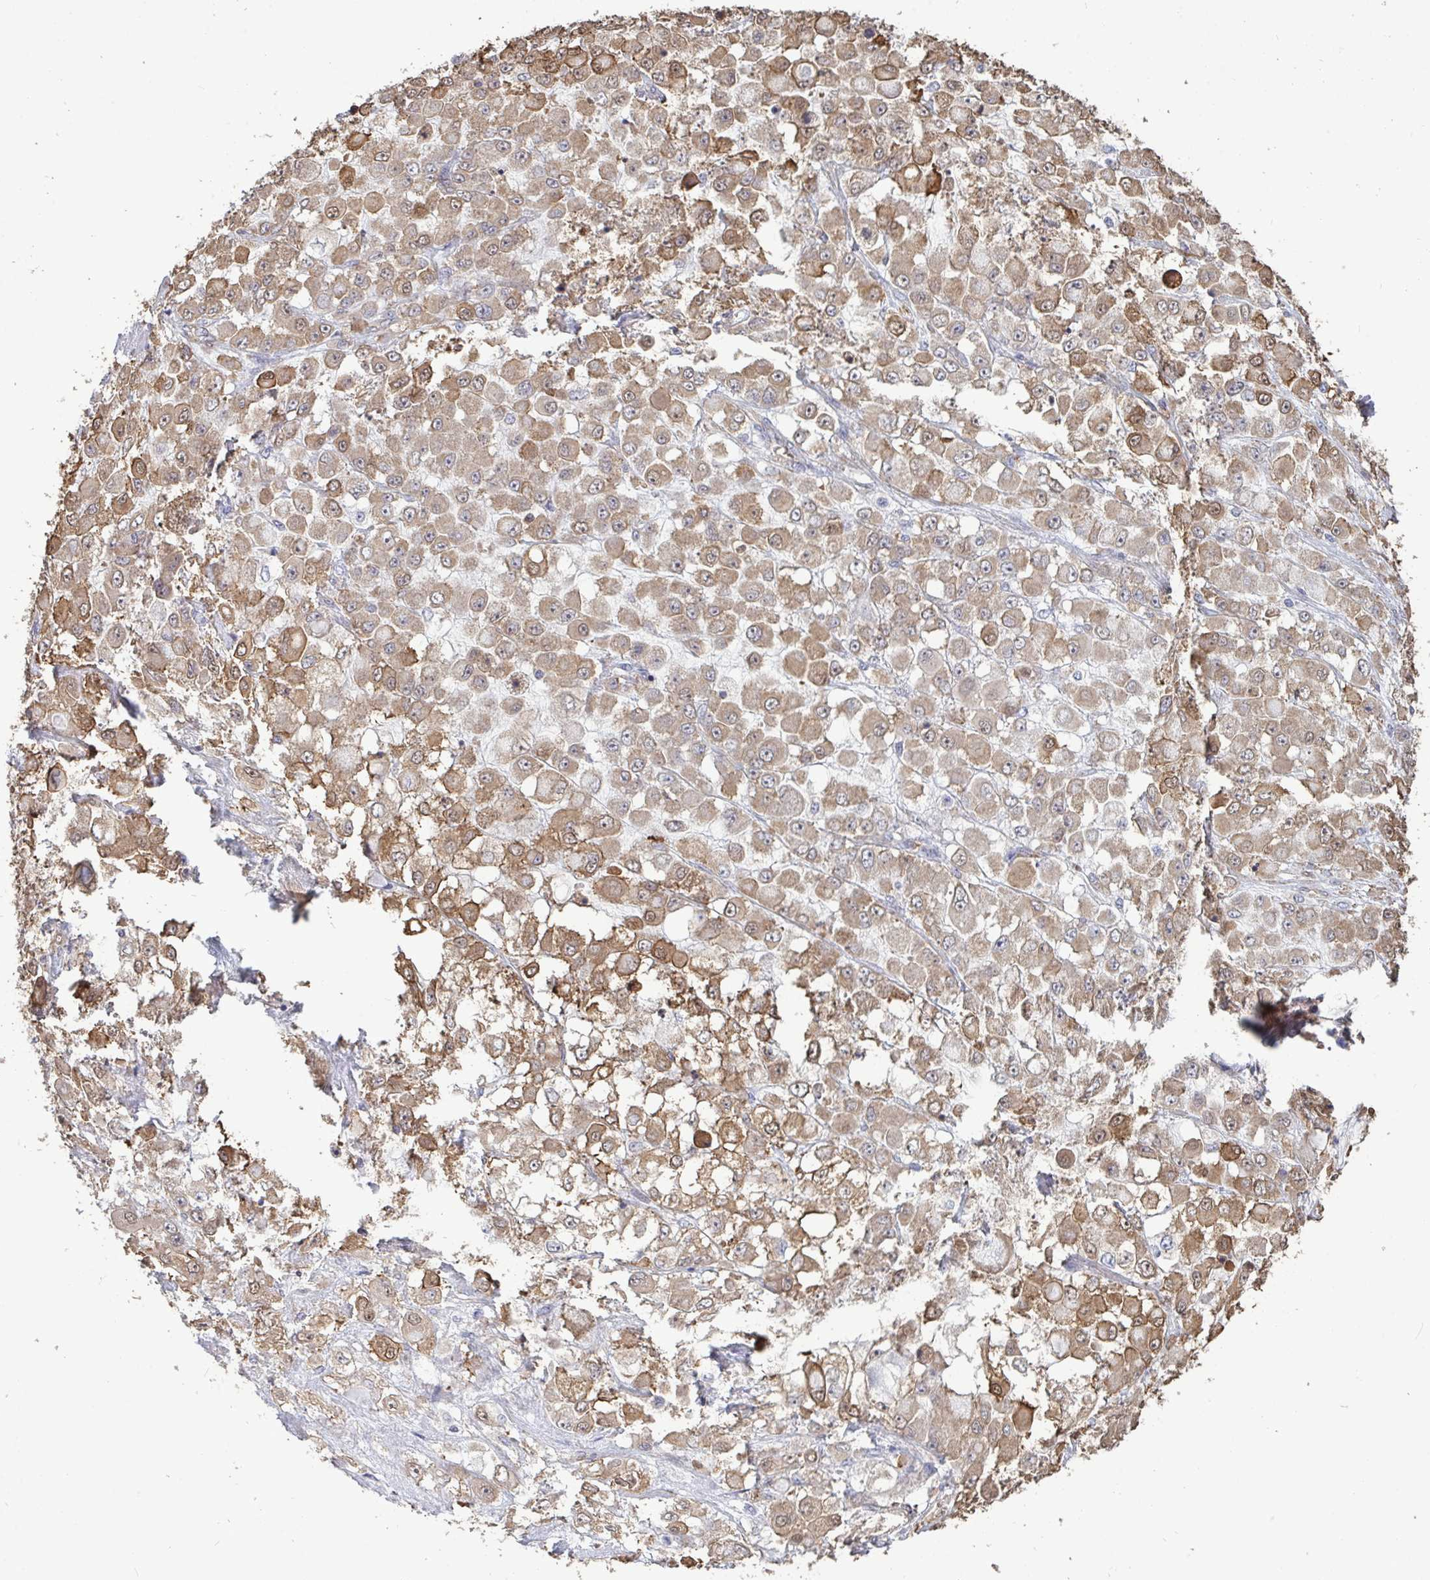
{"staining": {"intensity": "weak", "quantity": ">75%", "location": "cytoplasmic/membranous"}, "tissue": "stomach cancer", "cell_type": "Tumor cells", "image_type": "cancer", "snomed": [{"axis": "morphology", "description": "Adenocarcinoma, NOS"}, {"axis": "topography", "description": "Stomach"}], "caption": "IHC (DAB) staining of stomach cancer (adenocarcinoma) exhibits weak cytoplasmic/membranous protein staining in about >75% of tumor cells.", "gene": "ISCU", "patient": {"sex": "female", "age": 76}}